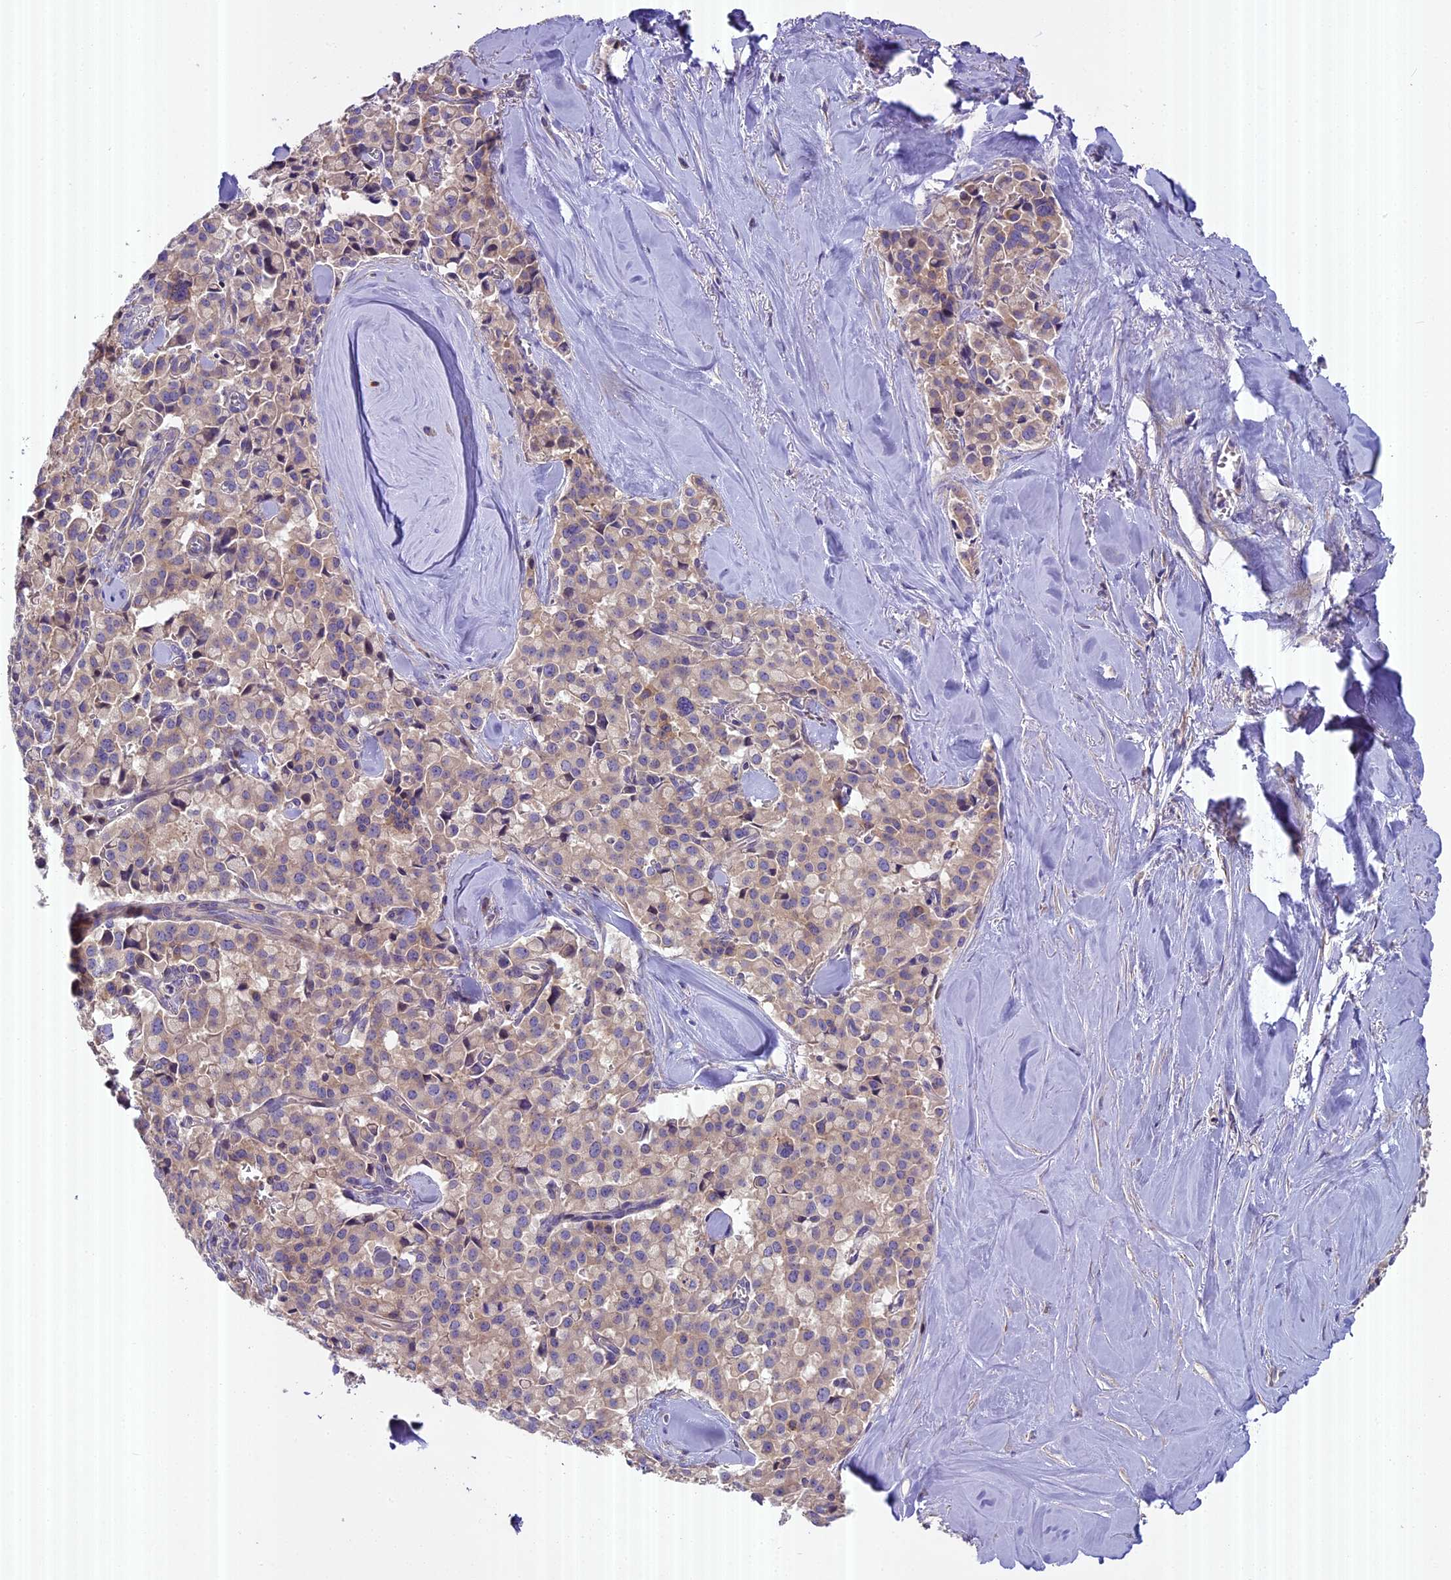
{"staining": {"intensity": "weak", "quantity": "<25%", "location": "cytoplasmic/membranous"}, "tissue": "pancreatic cancer", "cell_type": "Tumor cells", "image_type": "cancer", "snomed": [{"axis": "morphology", "description": "Adenocarcinoma, NOS"}, {"axis": "topography", "description": "Pancreas"}], "caption": "Tumor cells are negative for protein expression in human adenocarcinoma (pancreatic).", "gene": "FAM98C", "patient": {"sex": "male", "age": 65}}